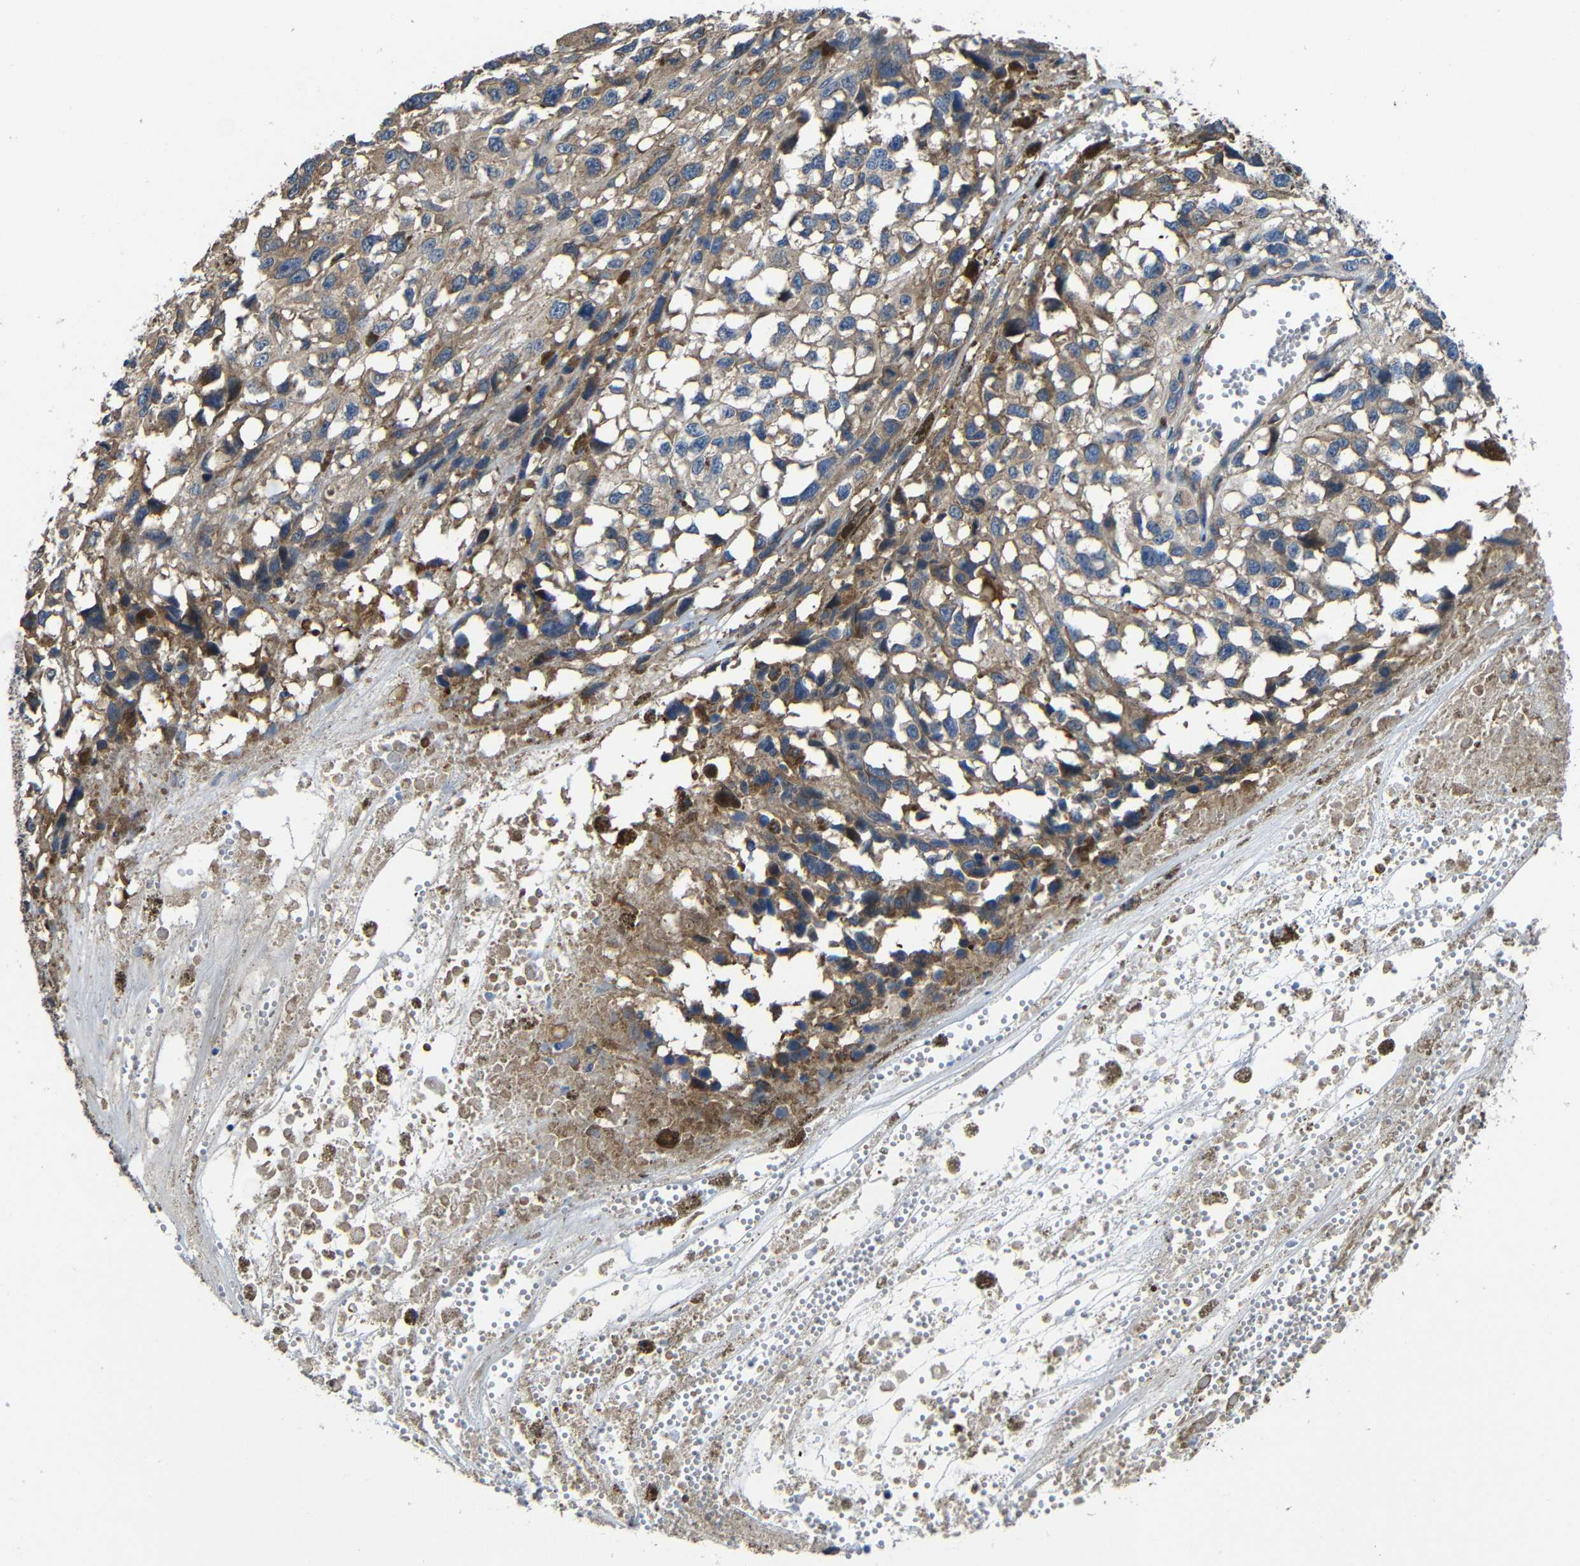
{"staining": {"intensity": "moderate", "quantity": ">75%", "location": "cytoplasmic/membranous"}, "tissue": "melanoma", "cell_type": "Tumor cells", "image_type": "cancer", "snomed": [{"axis": "morphology", "description": "Malignant melanoma, Metastatic site"}, {"axis": "topography", "description": "Lymph node"}], "caption": "This micrograph demonstrates immunohistochemistry (IHC) staining of malignant melanoma (metastatic site), with medium moderate cytoplasmic/membranous staining in about >75% of tumor cells.", "gene": "GDI1", "patient": {"sex": "male", "age": 59}}